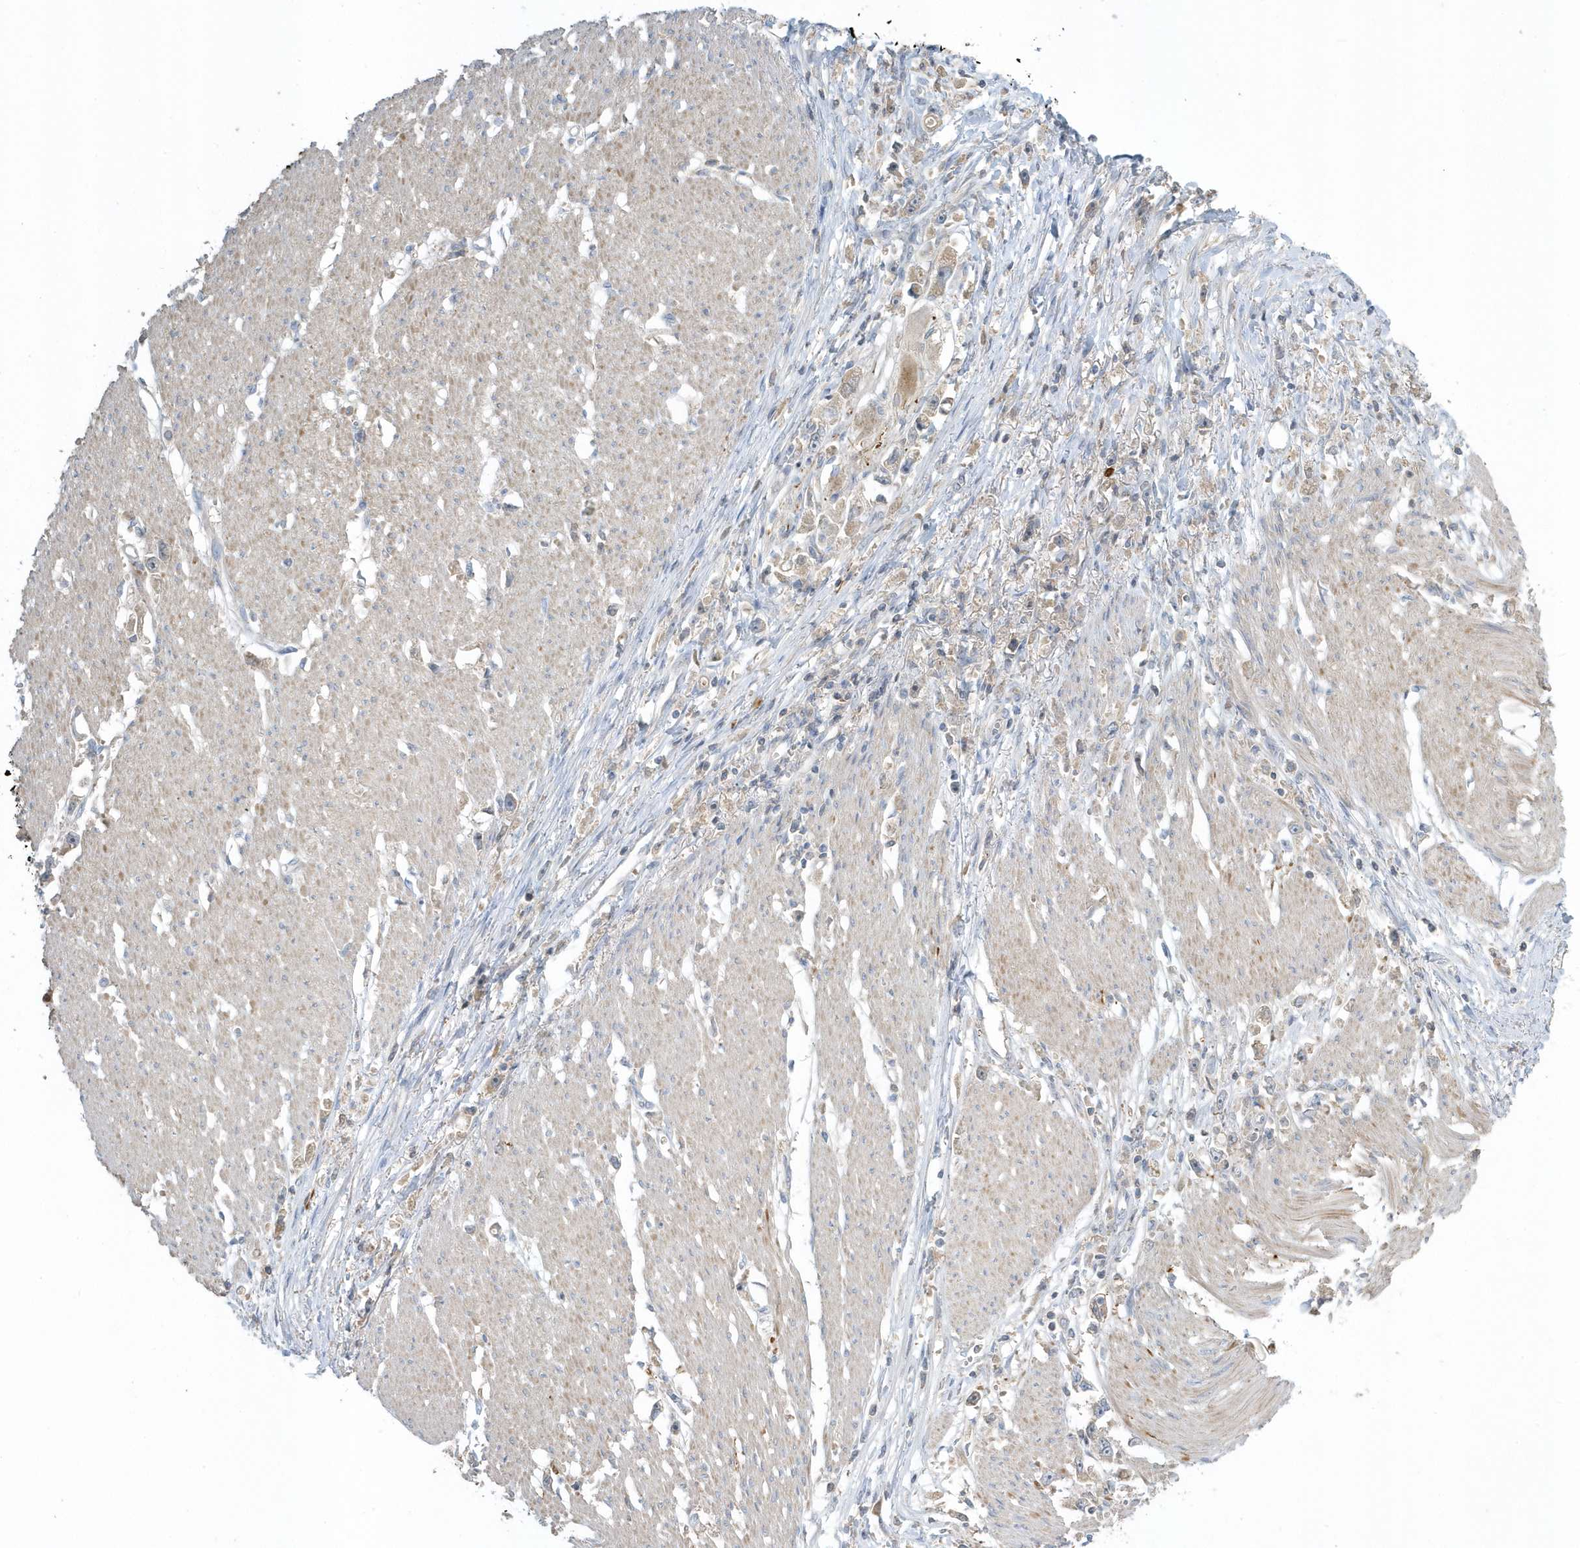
{"staining": {"intensity": "weak", "quantity": "25%-75%", "location": "cytoplasmic/membranous"}, "tissue": "stomach cancer", "cell_type": "Tumor cells", "image_type": "cancer", "snomed": [{"axis": "morphology", "description": "Adenocarcinoma, NOS"}, {"axis": "topography", "description": "Stomach"}], "caption": "Tumor cells show weak cytoplasmic/membranous expression in approximately 25%-75% of cells in stomach cancer.", "gene": "USP53", "patient": {"sex": "female", "age": 59}}